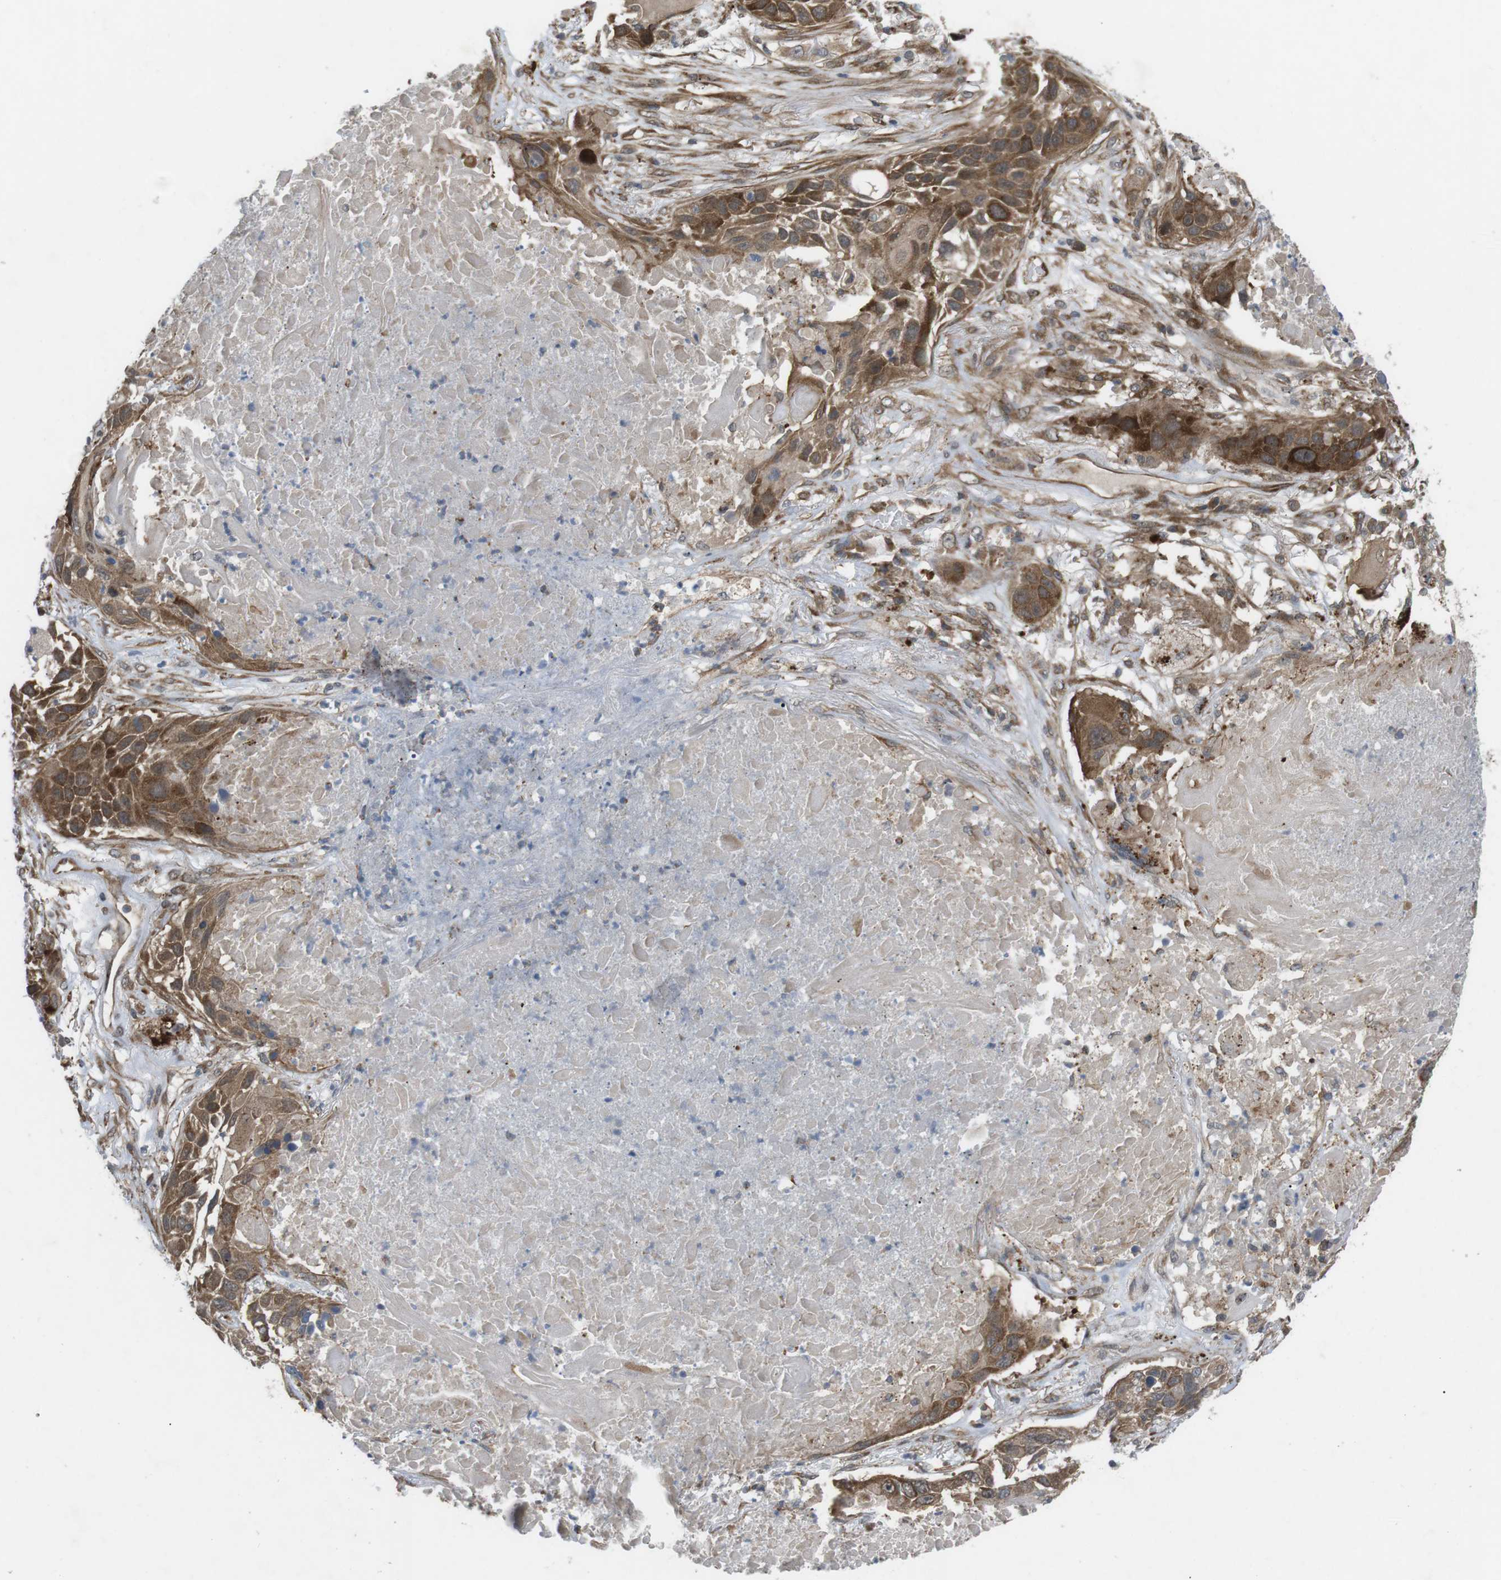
{"staining": {"intensity": "strong", "quantity": ">75%", "location": "cytoplasmic/membranous"}, "tissue": "lung cancer", "cell_type": "Tumor cells", "image_type": "cancer", "snomed": [{"axis": "morphology", "description": "Squamous cell carcinoma, NOS"}, {"axis": "topography", "description": "Lung"}], "caption": "A high-resolution micrograph shows immunohistochemistry (IHC) staining of lung cancer (squamous cell carcinoma), which displays strong cytoplasmic/membranous staining in about >75% of tumor cells. The staining was performed using DAB to visualize the protein expression in brown, while the nuclei were stained in blue with hematoxylin (Magnification: 20x).", "gene": "KANK2", "patient": {"sex": "male", "age": 57}}